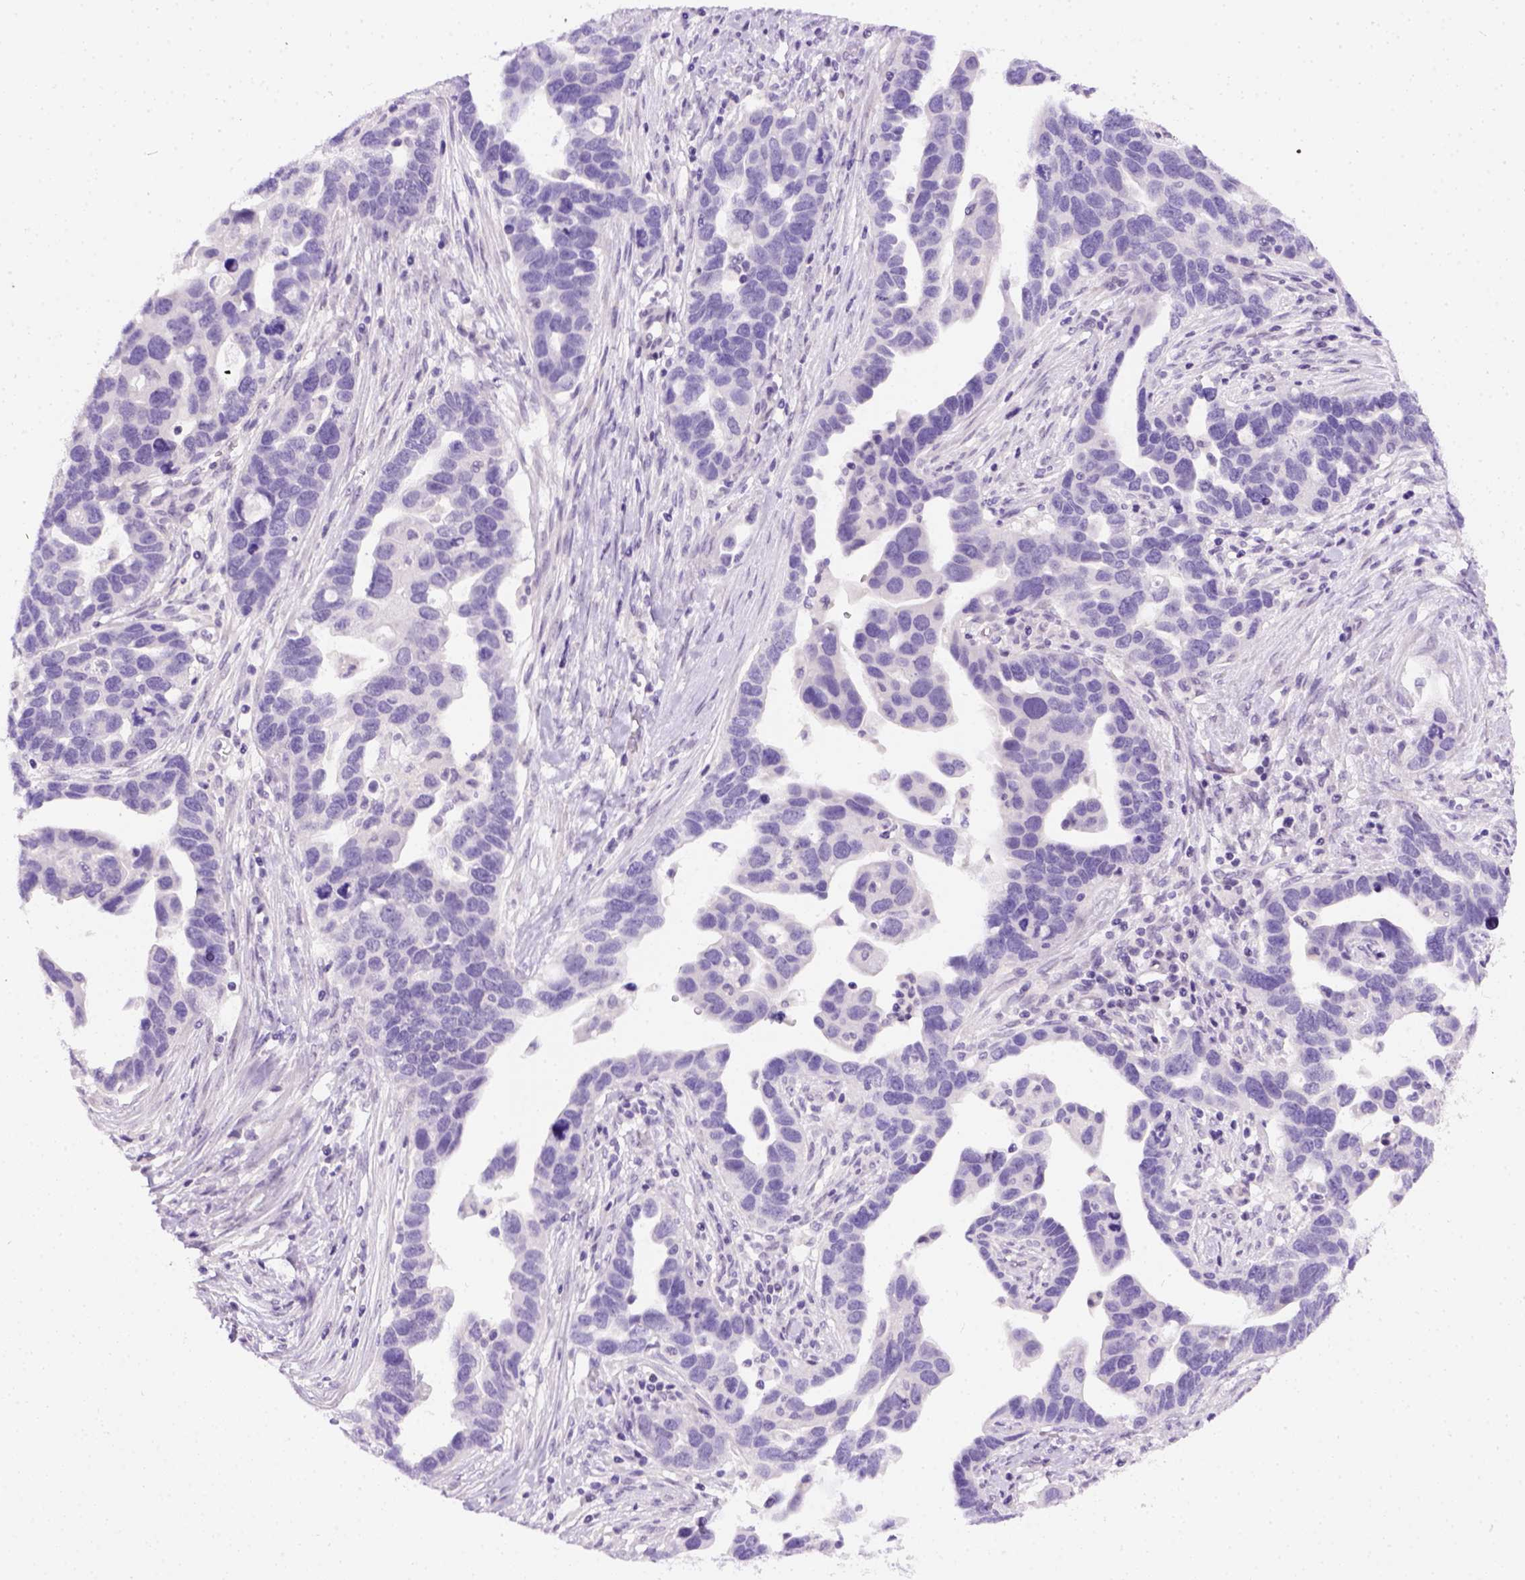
{"staining": {"intensity": "negative", "quantity": "none", "location": "none"}, "tissue": "ovarian cancer", "cell_type": "Tumor cells", "image_type": "cancer", "snomed": [{"axis": "morphology", "description": "Cystadenocarcinoma, serous, NOS"}, {"axis": "topography", "description": "Ovary"}], "caption": "Tumor cells show no significant staining in ovarian cancer (serous cystadenocarcinoma).", "gene": "FAM184B", "patient": {"sex": "female", "age": 54}}